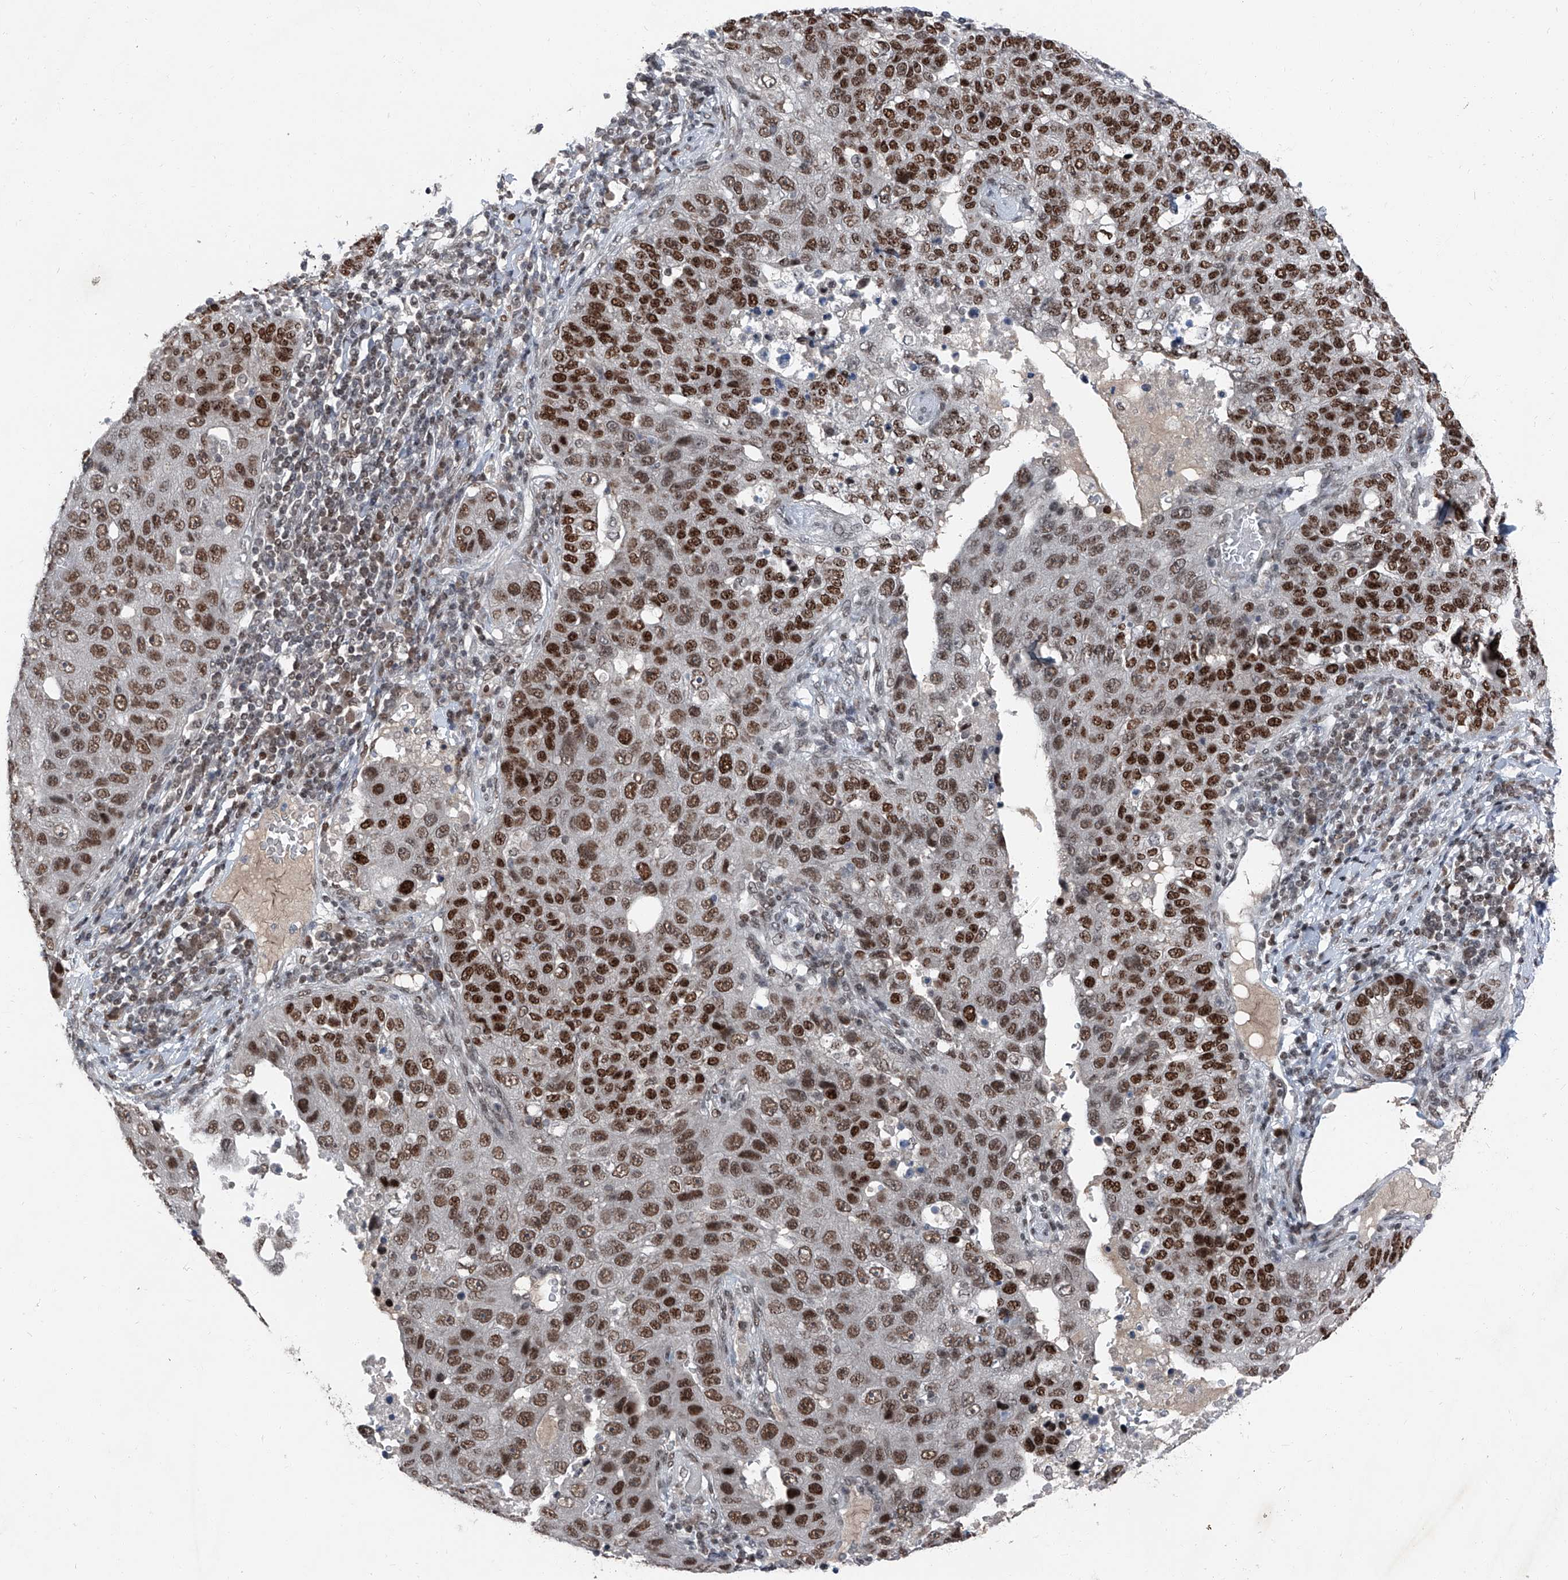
{"staining": {"intensity": "strong", "quantity": ">75%", "location": "nuclear"}, "tissue": "pancreatic cancer", "cell_type": "Tumor cells", "image_type": "cancer", "snomed": [{"axis": "morphology", "description": "Adenocarcinoma, NOS"}, {"axis": "topography", "description": "Pancreas"}], "caption": "Human pancreatic cancer (adenocarcinoma) stained with a protein marker exhibits strong staining in tumor cells.", "gene": "BMI1", "patient": {"sex": "female", "age": 61}}